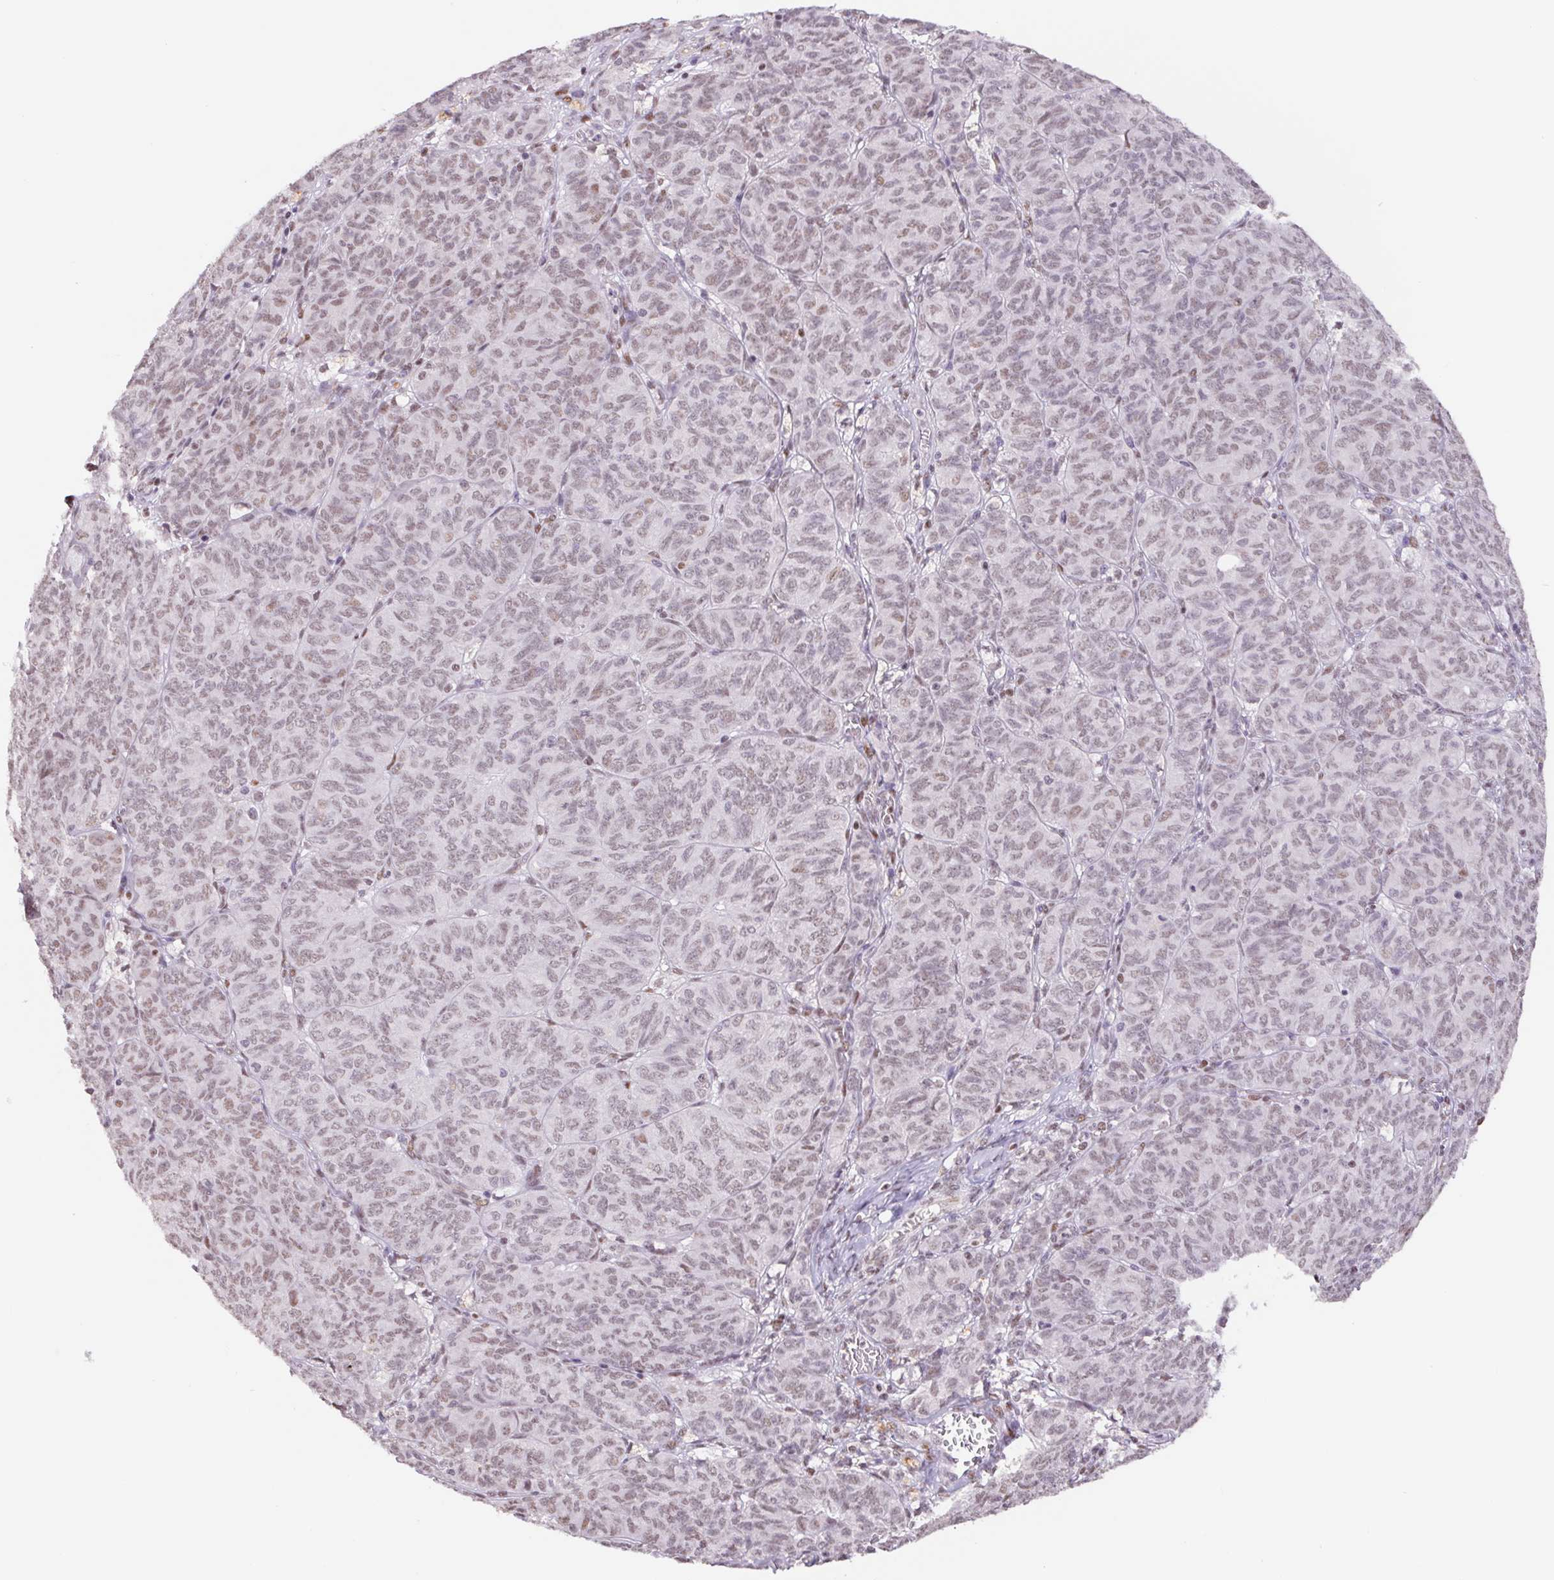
{"staining": {"intensity": "weak", "quantity": ">75%", "location": "nuclear"}, "tissue": "ovarian cancer", "cell_type": "Tumor cells", "image_type": "cancer", "snomed": [{"axis": "morphology", "description": "Carcinoma, endometroid"}, {"axis": "topography", "description": "Ovary"}], "caption": "An image of human endometroid carcinoma (ovarian) stained for a protein shows weak nuclear brown staining in tumor cells.", "gene": "TRERF1", "patient": {"sex": "female", "age": 80}}